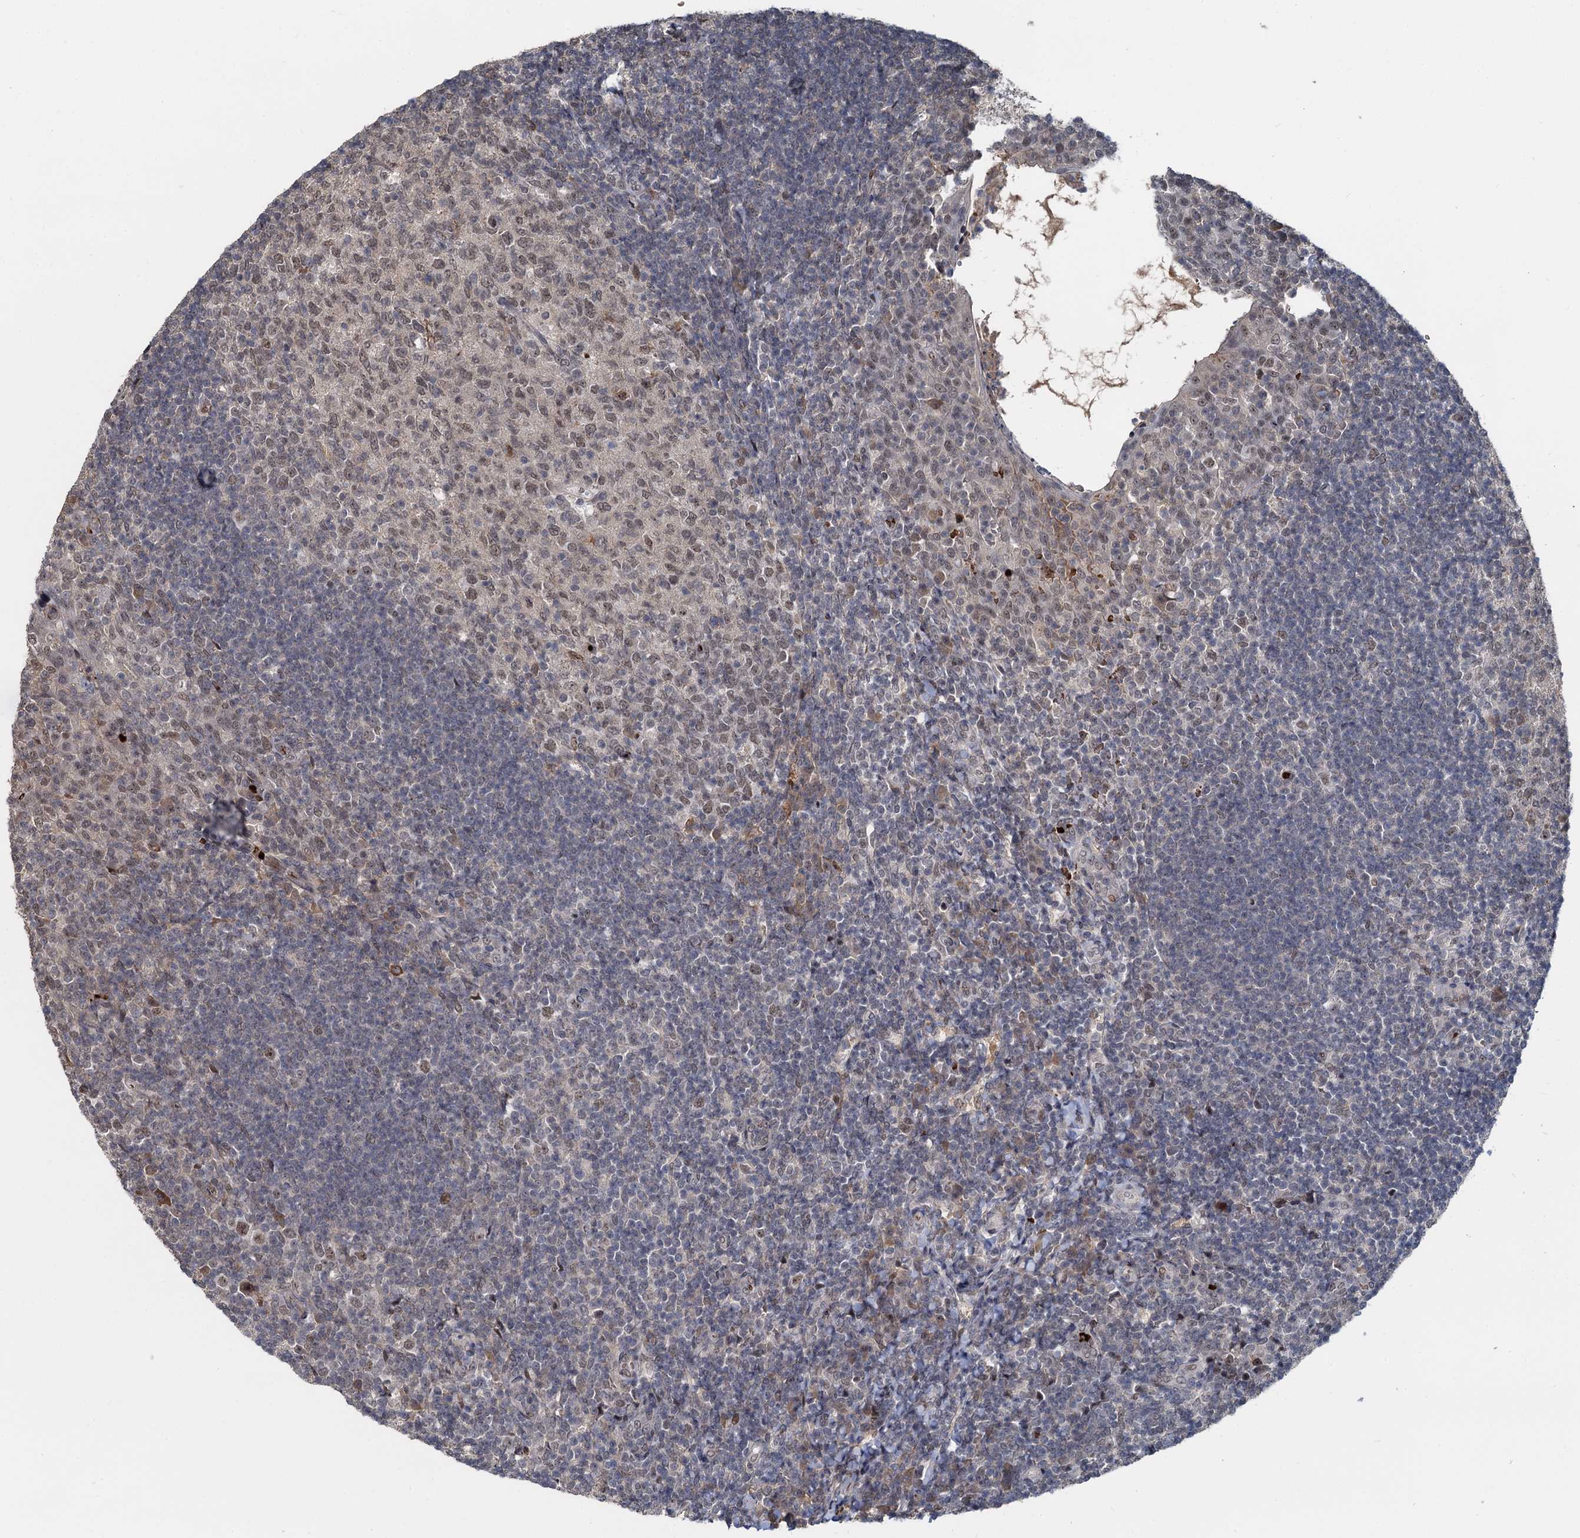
{"staining": {"intensity": "moderate", "quantity": "25%-75%", "location": "nuclear"}, "tissue": "tonsil", "cell_type": "Germinal center cells", "image_type": "normal", "snomed": [{"axis": "morphology", "description": "Normal tissue, NOS"}, {"axis": "topography", "description": "Tonsil"}], "caption": "A high-resolution photomicrograph shows immunohistochemistry staining of unremarkable tonsil, which displays moderate nuclear expression in approximately 25%-75% of germinal center cells. The protein of interest is stained brown, and the nuclei are stained in blue (DAB (3,3'-diaminobenzidine) IHC with brightfield microscopy, high magnification).", "gene": "FANCI", "patient": {"sex": "female", "age": 10}}